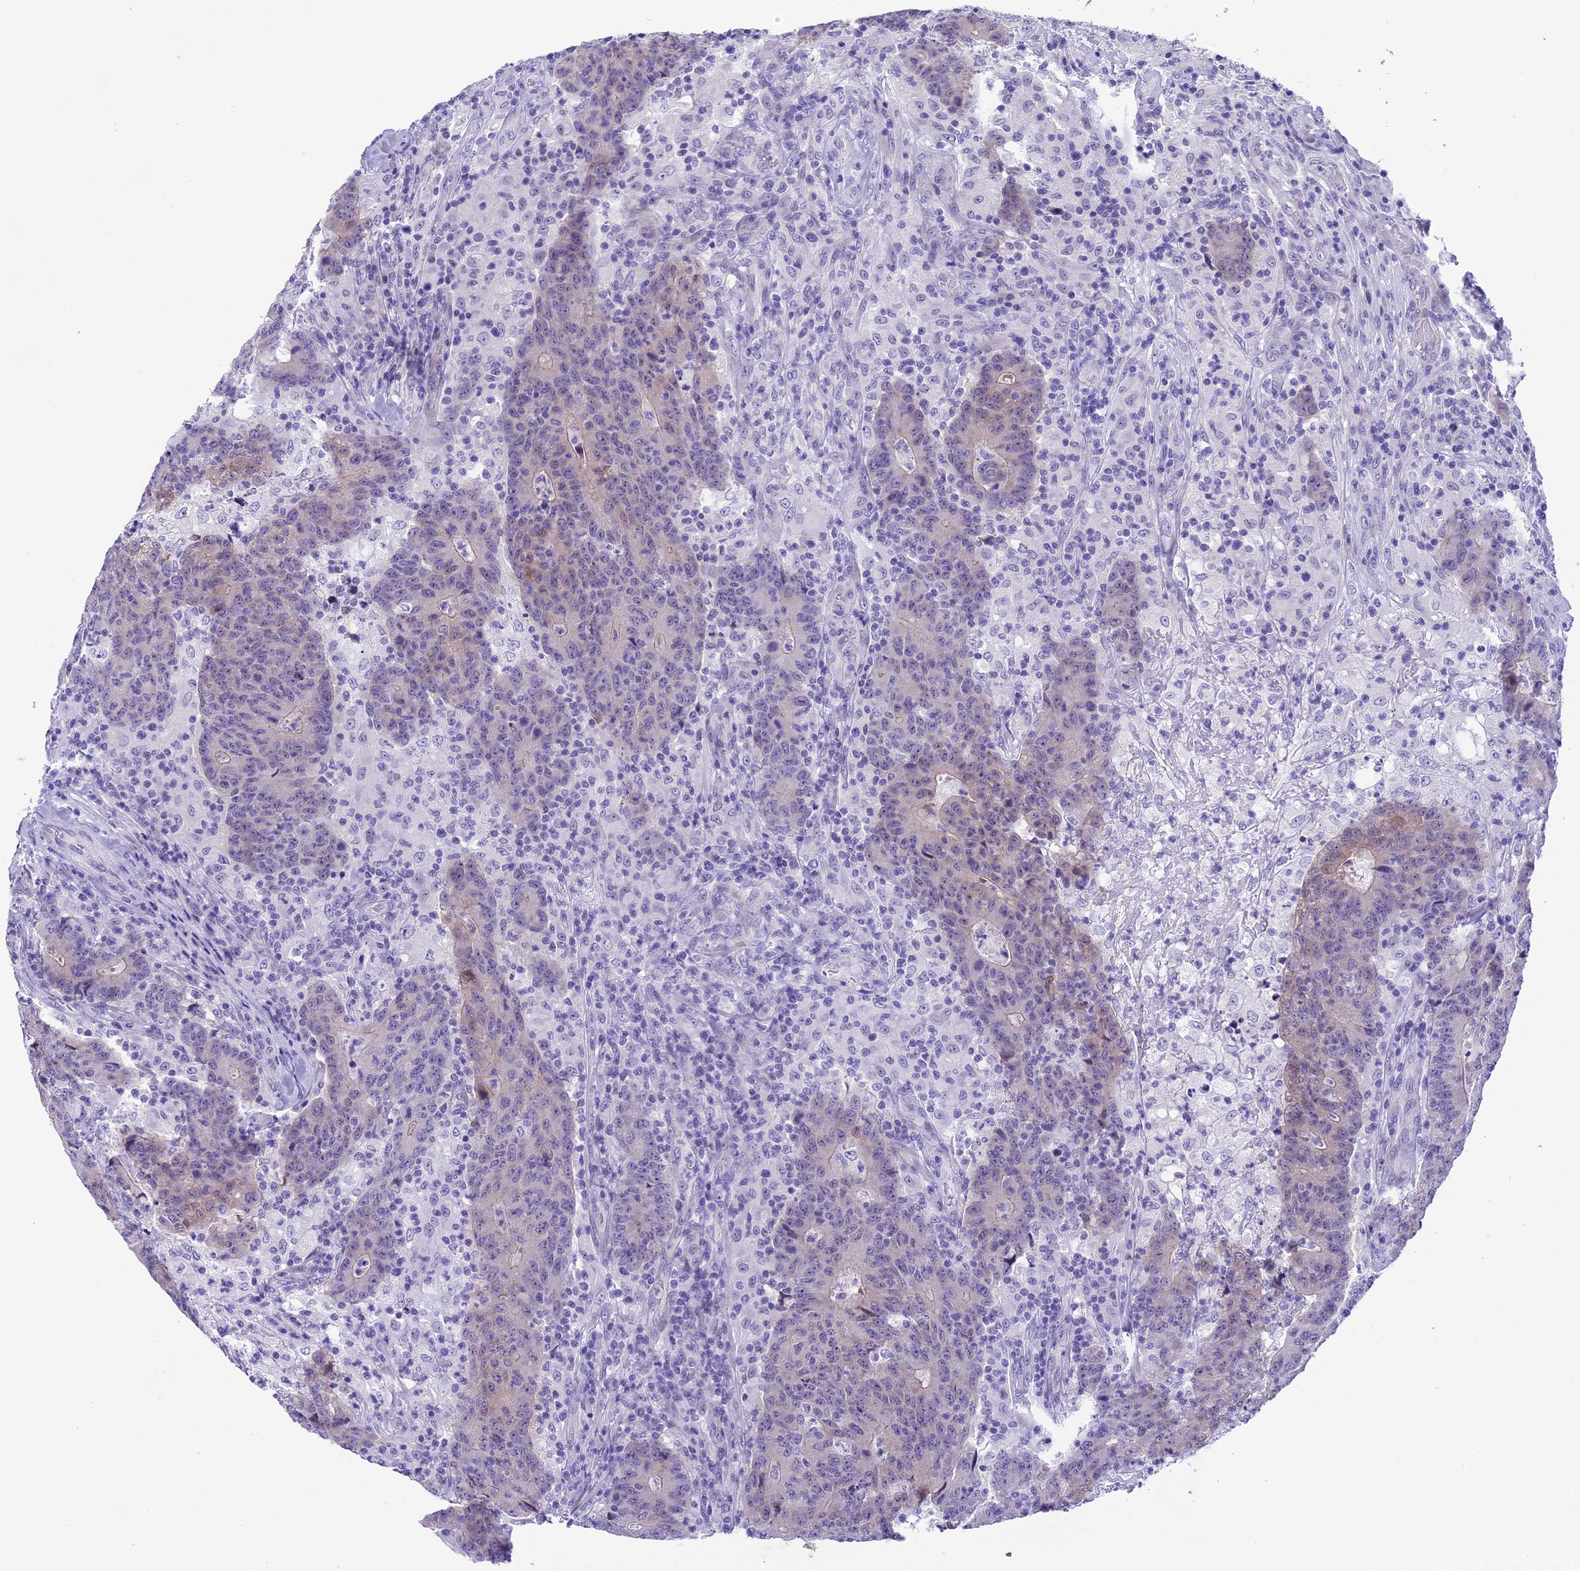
{"staining": {"intensity": "negative", "quantity": "none", "location": "none"}, "tissue": "colorectal cancer", "cell_type": "Tumor cells", "image_type": "cancer", "snomed": [{"axis": "morphology", "description": "Adenocarcinoma, NOS"}, {"axis": "topography", "description": "Colon"}], "caption": "Photomicrograph shows no significant protein positivity in tumor cells of colorectal cancer (adenocarcinoma). (Stains: DAB (3,3'-diaminobenzidine) immunohistochemistry (IHC) with hematoxylin counter stain, Microscopy: brightfield microscopy at high magnification).", "gene": "PRR15", "patient": {"sex": "female", "age": 75}}